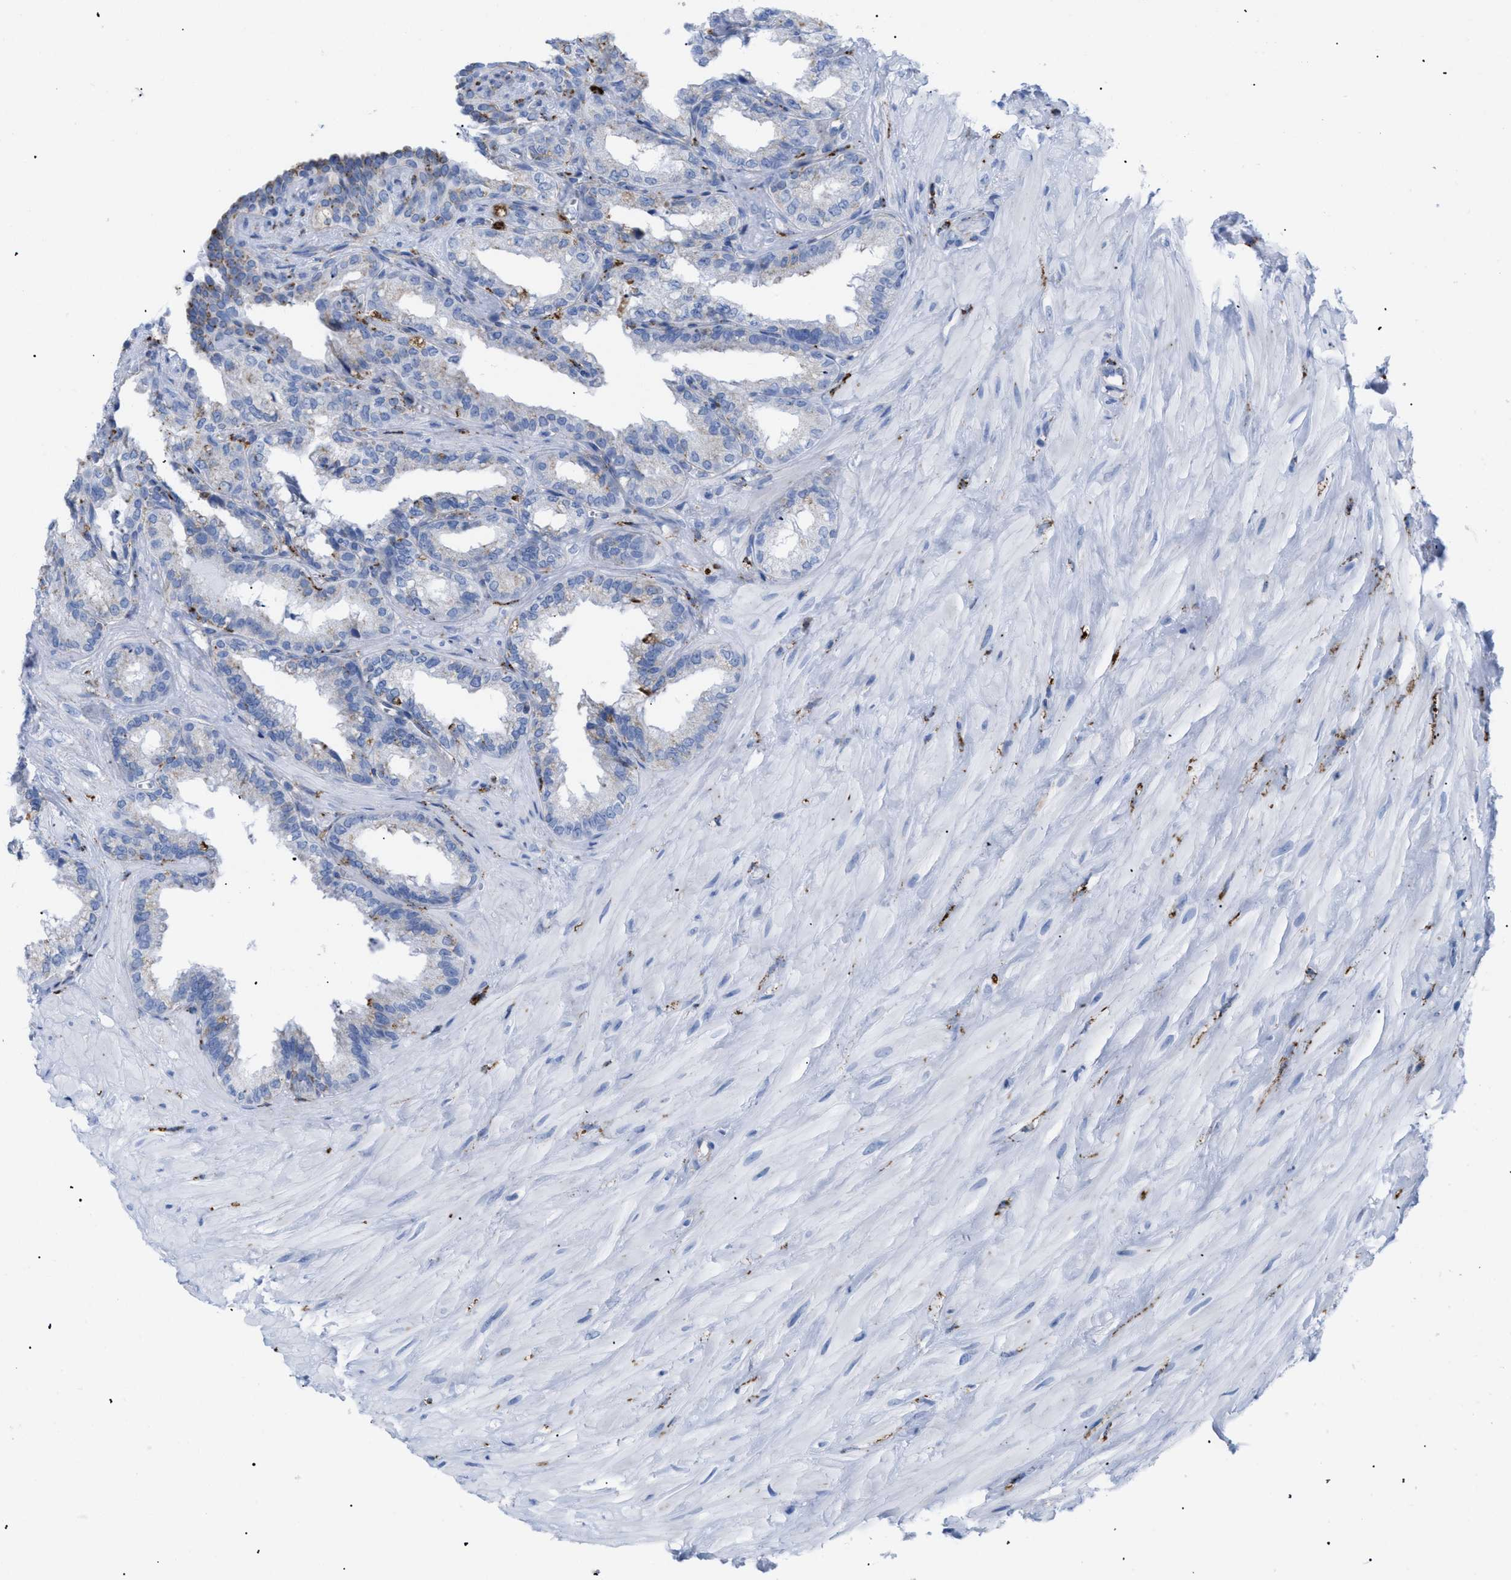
{"staining": {"intensity": "moderate", "quantity": "<25%", "location": "cytoplasmic/membranous"}, "tissue": "seminal vesicle", "cell_type": "Glandular cells", "image_type": "normal", "snomed": [{"axis": "morphology", "description": "Normal tissue, NOS"}, {"axis": "topography", "description": "Seminal veicle"}], "caption": "Moderate cytoplasmic/membranous positivity is seen in about <25% of glandular cells in benign seminal vesicle.", "gene": "DRAM2", "patient": {"sex": "male", "age": 64}}